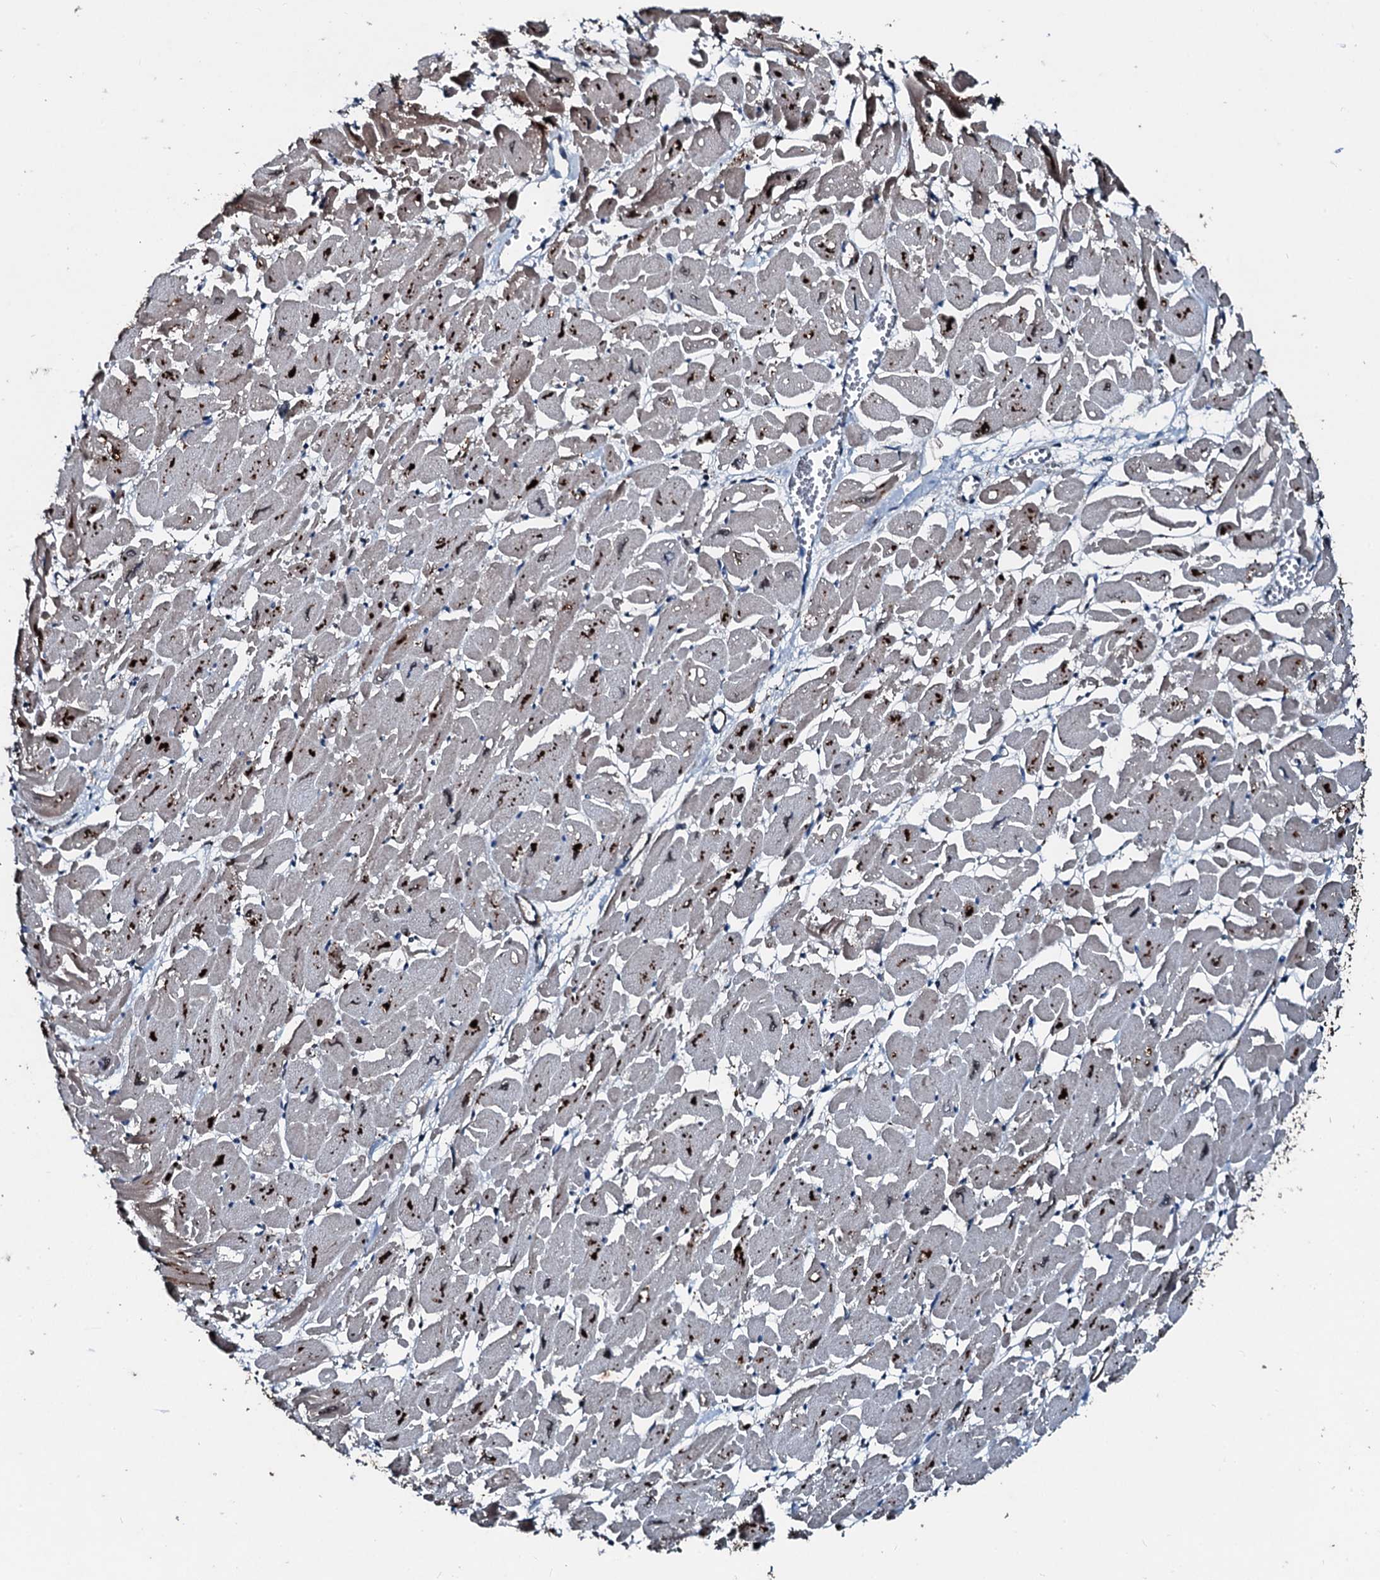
{"staining": {"intensity": "moderate", "quantity": "25%-75%", "location": "cytoplasmic/membranous"}, "tissue": "heart muscle", "cell_type": "Cardiomyocytes", "image_type": "normal", "snomed": [{"axis": "morphology", "description": "Normal tissue, NOS"}, {"axis": "topography", "description": "Heart"}], "caption": "Heart muscle stained with DAB IHC shows medium levels of moderate cytoplasmic/membranous expression in about 25%-75% of cardiomyocytes.", "gene": "ACSS3", "patient": {"sex": "male", "age": 54}}